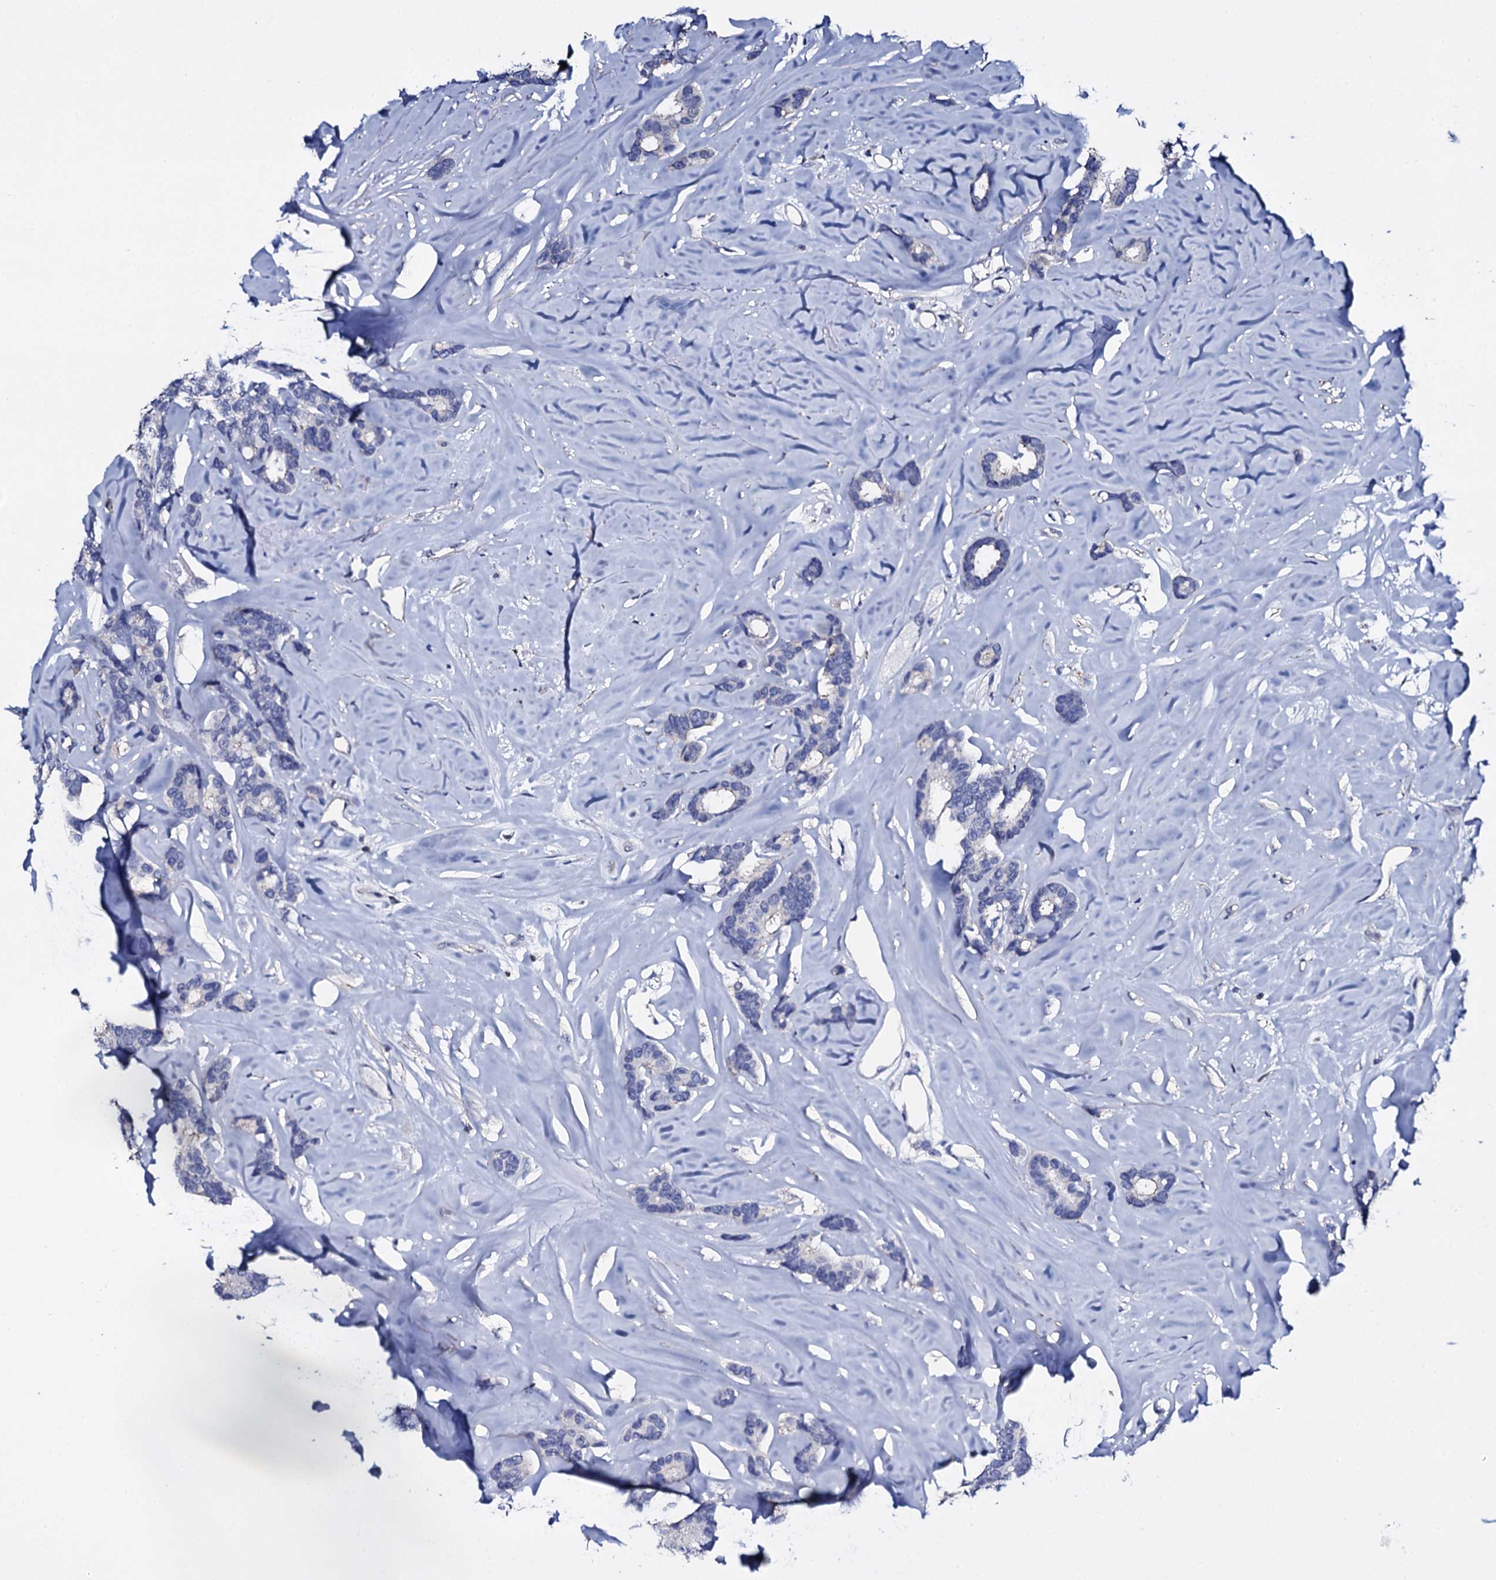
{"staining": {"intensity": "negative", "quantity": "none", "location": "none"}, "tissue": "breast cancer", "cell_type": "Tumor cells", "image_type": "cancer", "snomed": [{"axis": "morphology", "description": "Duct carcinoma"}, {"axis": "topography", "description": "Breast"}], "caption": "The micrograph demonstrates no significant positivity in tumor cells of breast cancer (intraductal carcinoma).", "gene": "NPM2", "patient": {"sex": "female", "age": 87}}